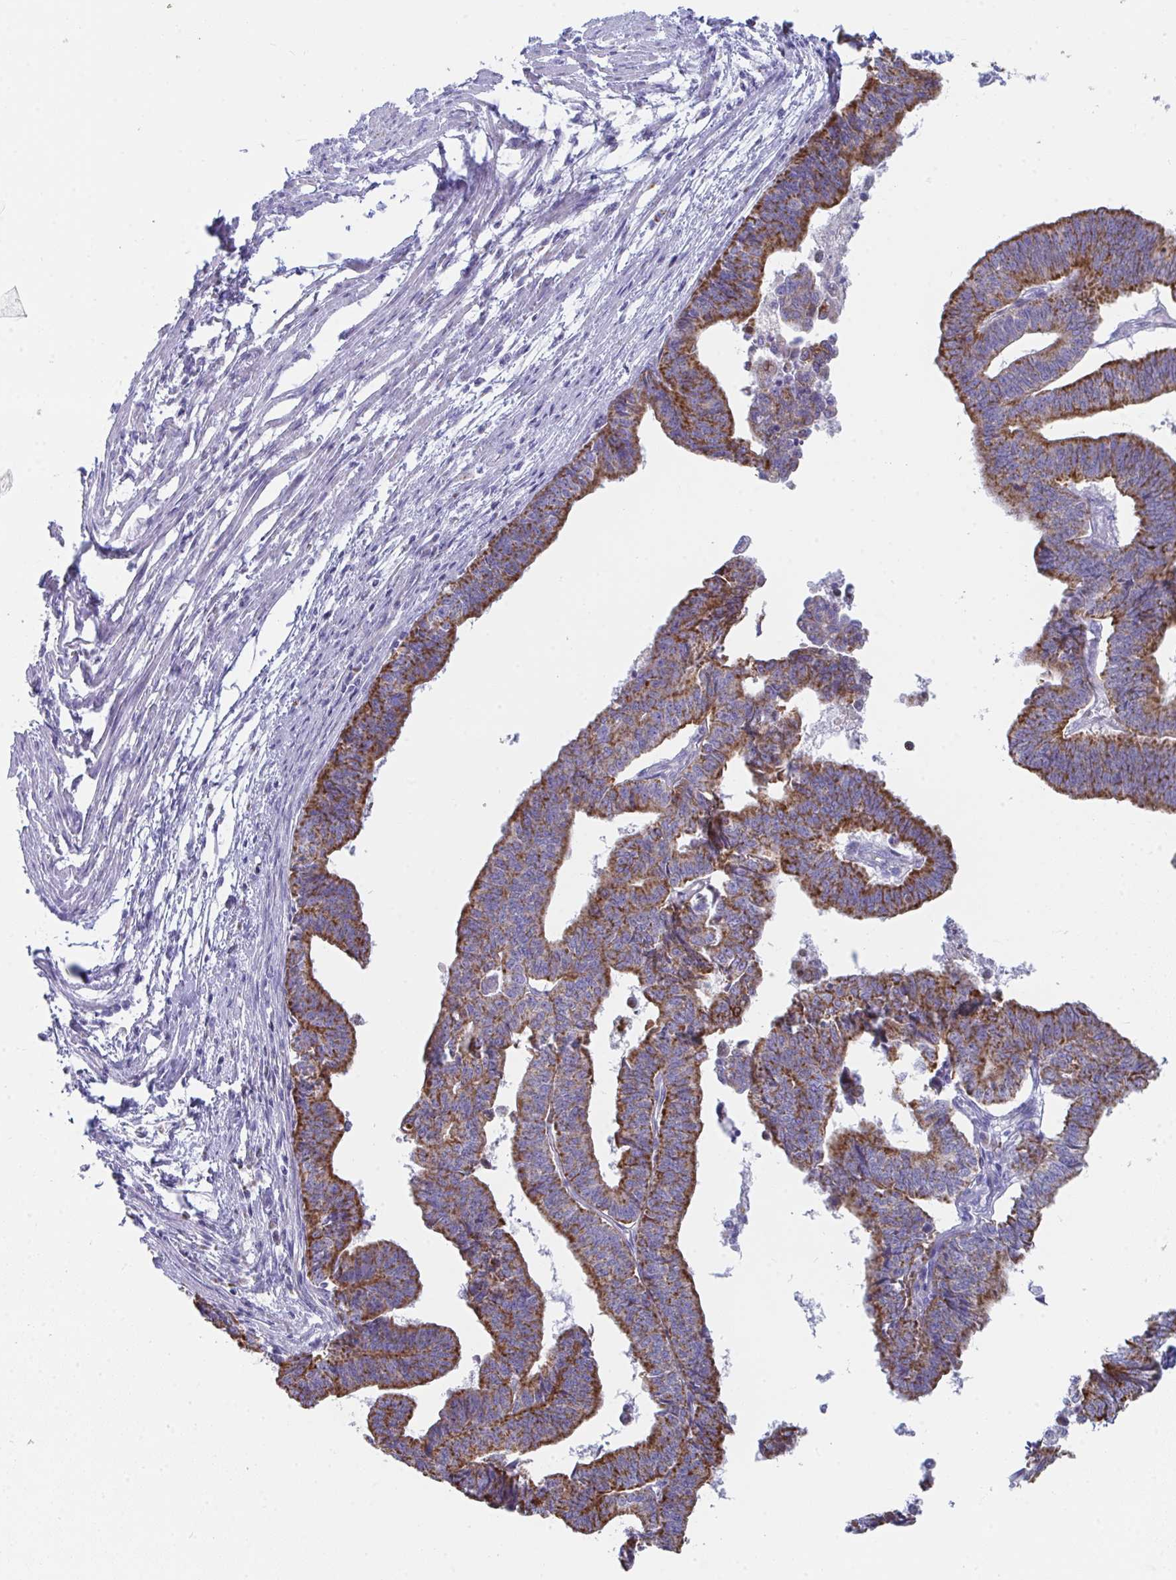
{"staining": {"intensity": "strong", "quantity": ">75%", "location": "cytoplasmic/membranous"}, "tissue": "endometrial cancer", "cell_type": "Tumor cells", "image_type": "cancer", "snomed": [{"axis": "morphology", "description": "Adenocarcinoma, NOS"}, {"axis": "topography", "description": "Endometrium"}], "caption": "IHC of human endometrial adenocarcinoma displays high levels of strong cytoplasmic/membranous positivity in approximately >75% of tumor cells.", "gene": "AIFM1", "patient": {"sex": "female", "age": 65}}